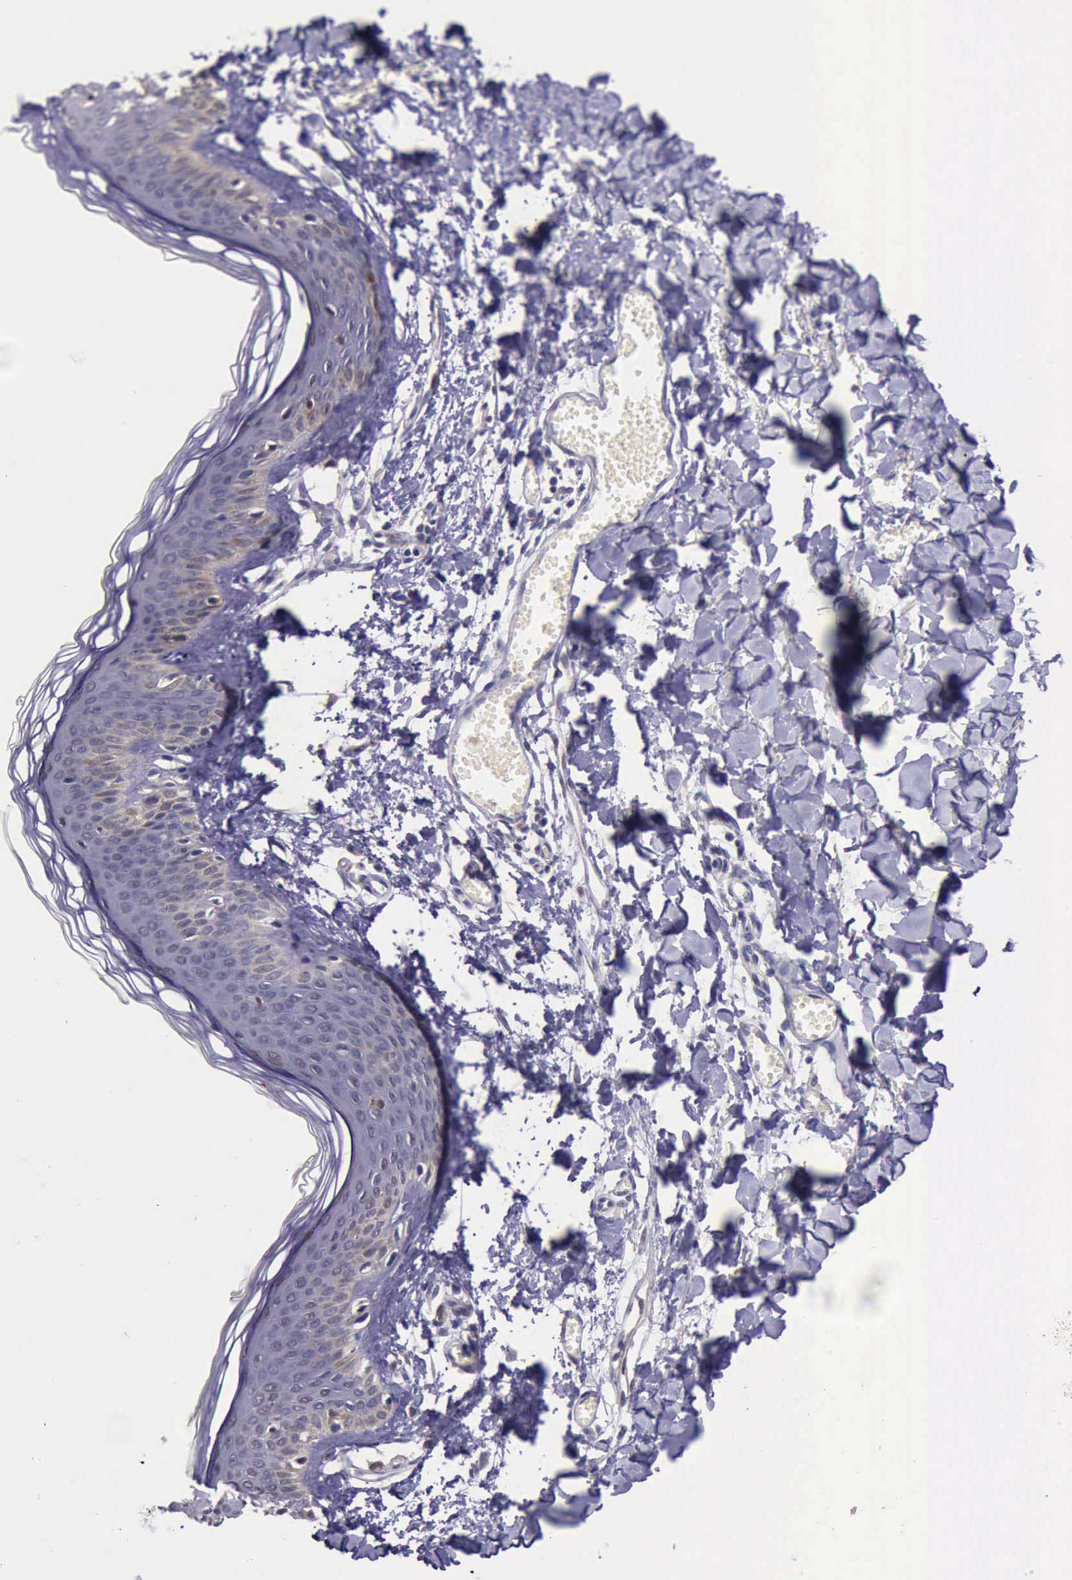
{"staining": {"intensity": "negative", "quantity": "none", "location": "none"}, "tissue": "skin", "cell_type": "Fibroblasts", "image_type": "normal", "snomed": [{"axis": "morphology", "description": "Normal tissue, NOS"}, {"axis": "morphology", "description": "Sarcoma, NOS"}, {"axis": "topography", "description": "Skin"}, {"axis": "topography", "description": "Soft tissue"}], "caption": "This photomicrograph is of normal skin stained with immunohistochemistry (IHC) to label a protein in brown with the nuclei are counter-stained blue. There is no positivity in fibroblasts.", "gene": "PLEK2", "patient": {"sex": "female", "age": 51}}